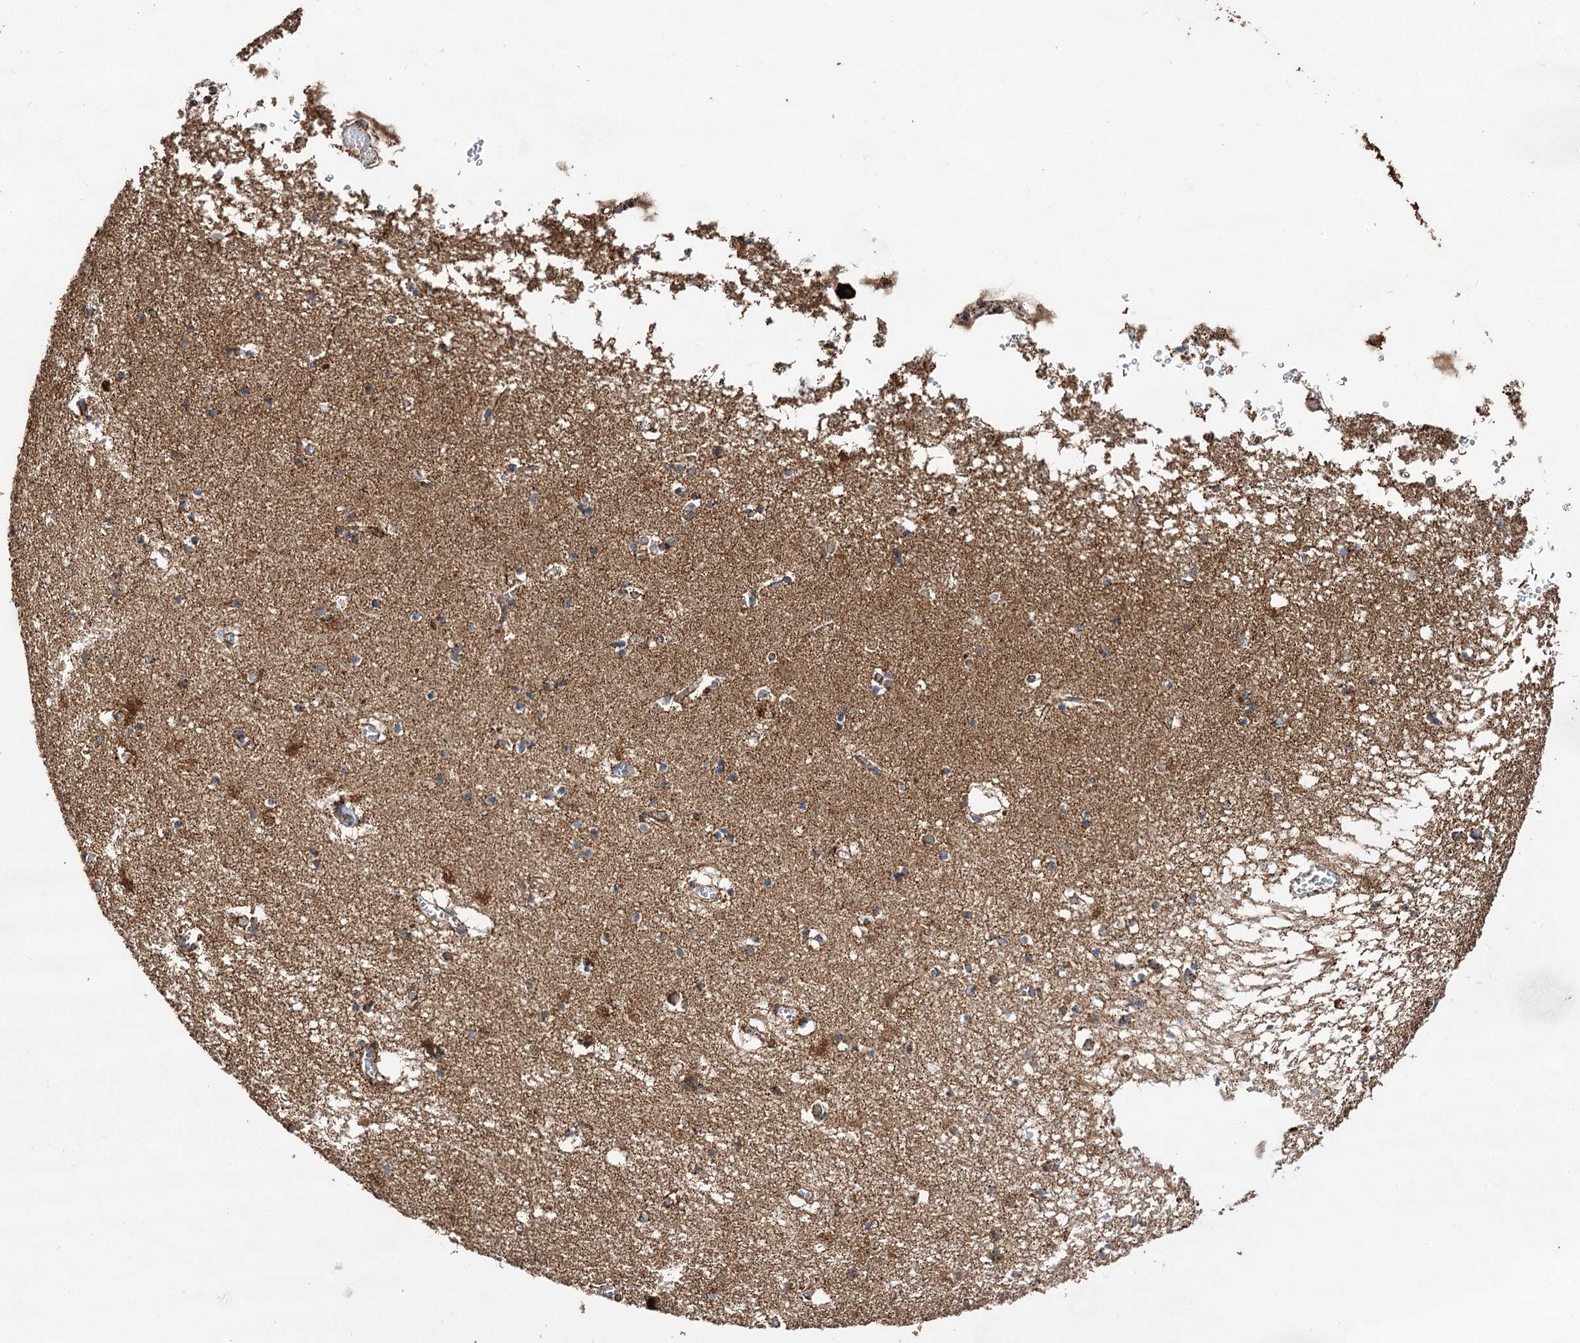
{"staining": {"intensity": "moderate", "quantity": ">75%", "location": "cytoplasmic/membranous"}, "tissue": "hippocampus", "cell_type": "Glial cells", "image_type": "normal", "snomed": [{"axis": "morphology", "description": "Normal tissue, NOS"}, {"axis": "topography", "description": "Hippocampus"}], "caption": "Immunohistochemical staining of normal hippocampus displays moderate cytoplasmic/membranous protein positivity in approximately >75% of glial cells.", "gene": "NADK2", "patient": {"sex": "male", "age": 70}}